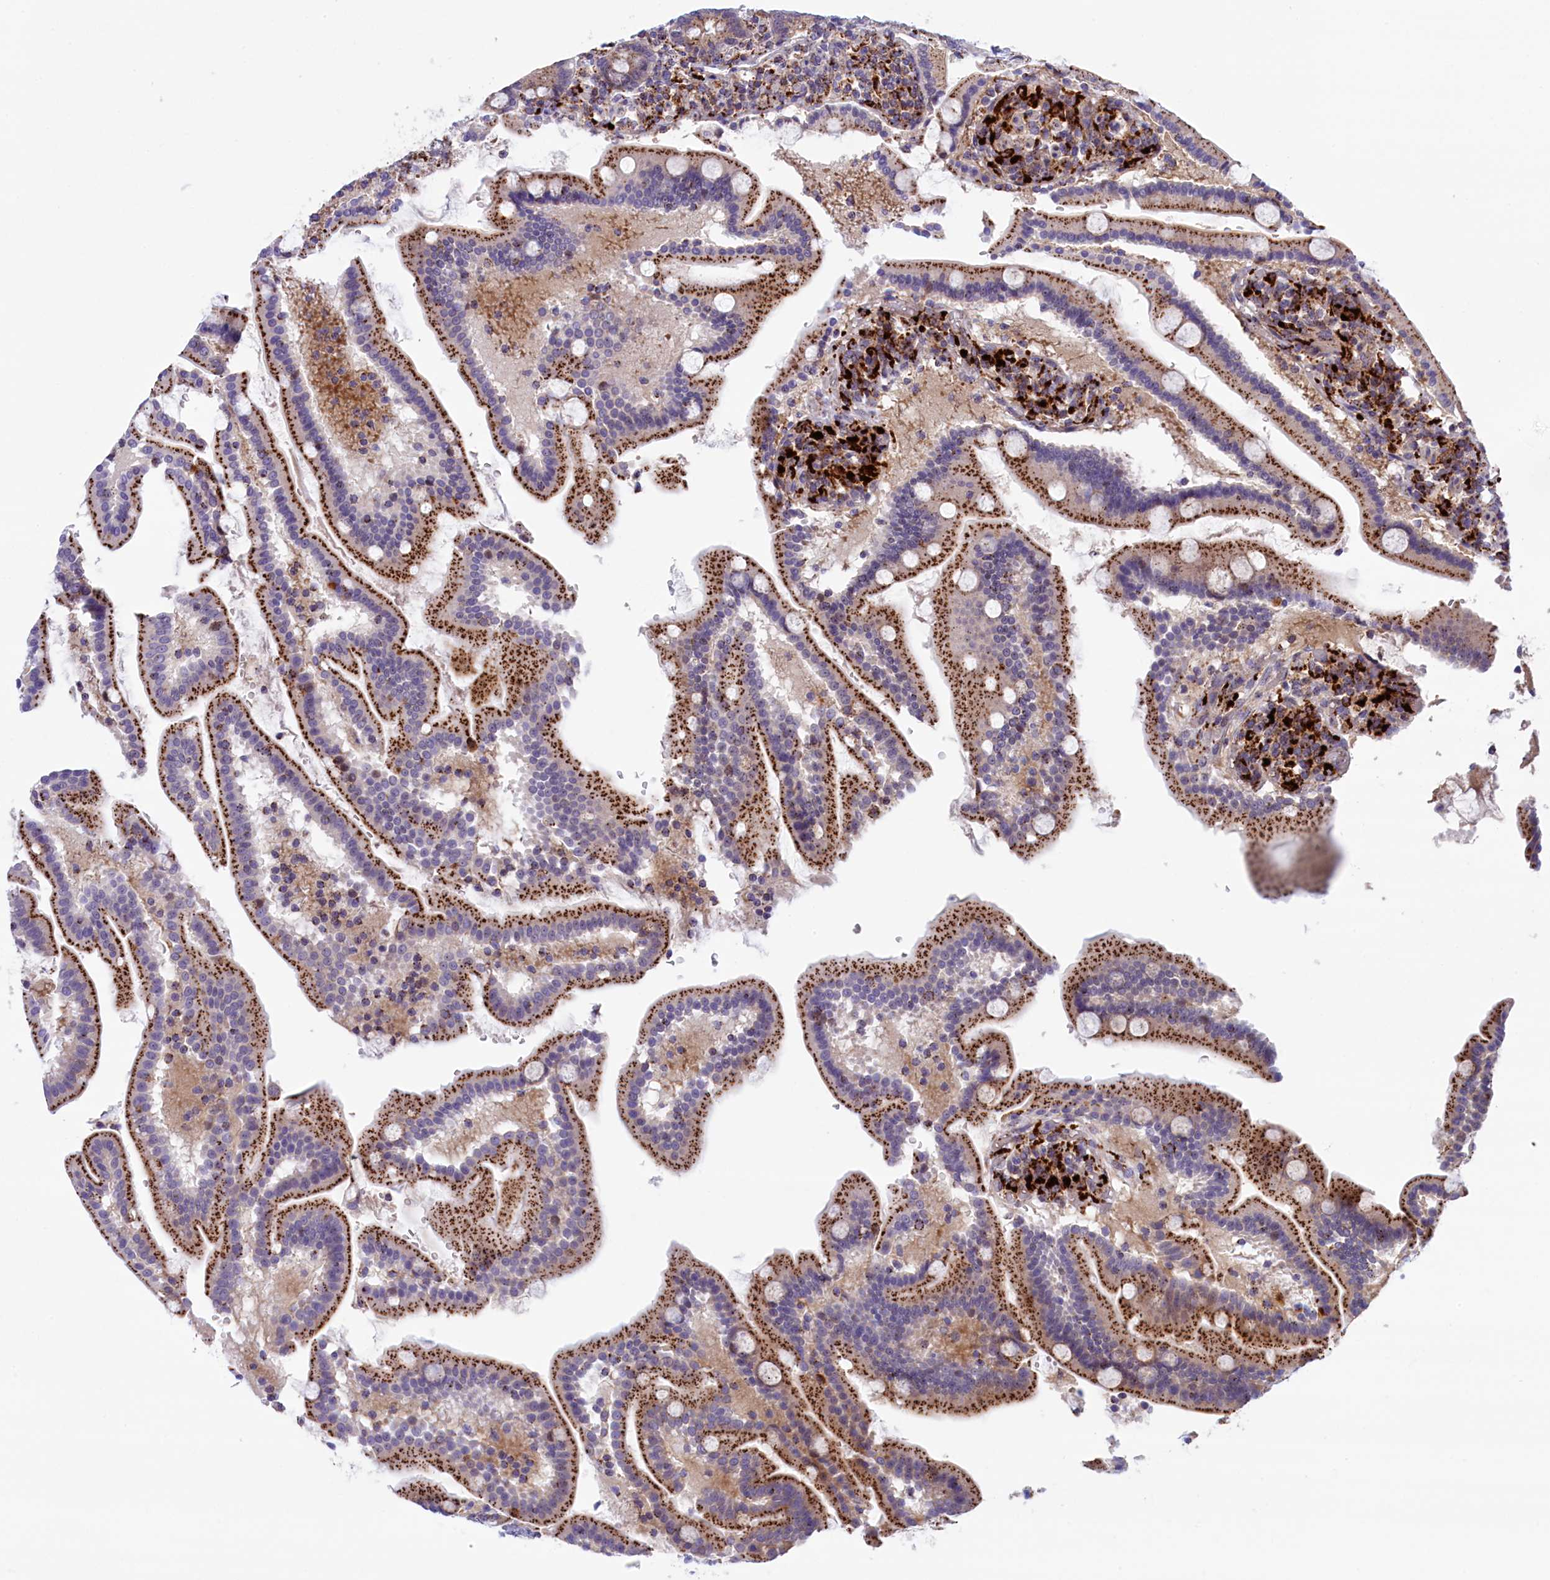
{"staining": {"intensity": "moderate", "quantity": ">75%", "location": "cytoplasmic/membranous"}, "tissue": "duodenum", "cell_type": "Glandular cells", "image_type": "normal", "snomed": [{"axis": "morphology", "description": "Normal tissue, NOS"}, {"axis": "topography", "description": "Duodenum"}], "caption": "Protein staining reveals moderate cytoplasmic/membranous expression in approximately >75% of glandular cells in benign duodenum.", "gene": "MAN2B1", "patient": {"sex": "male", "age": 55}}